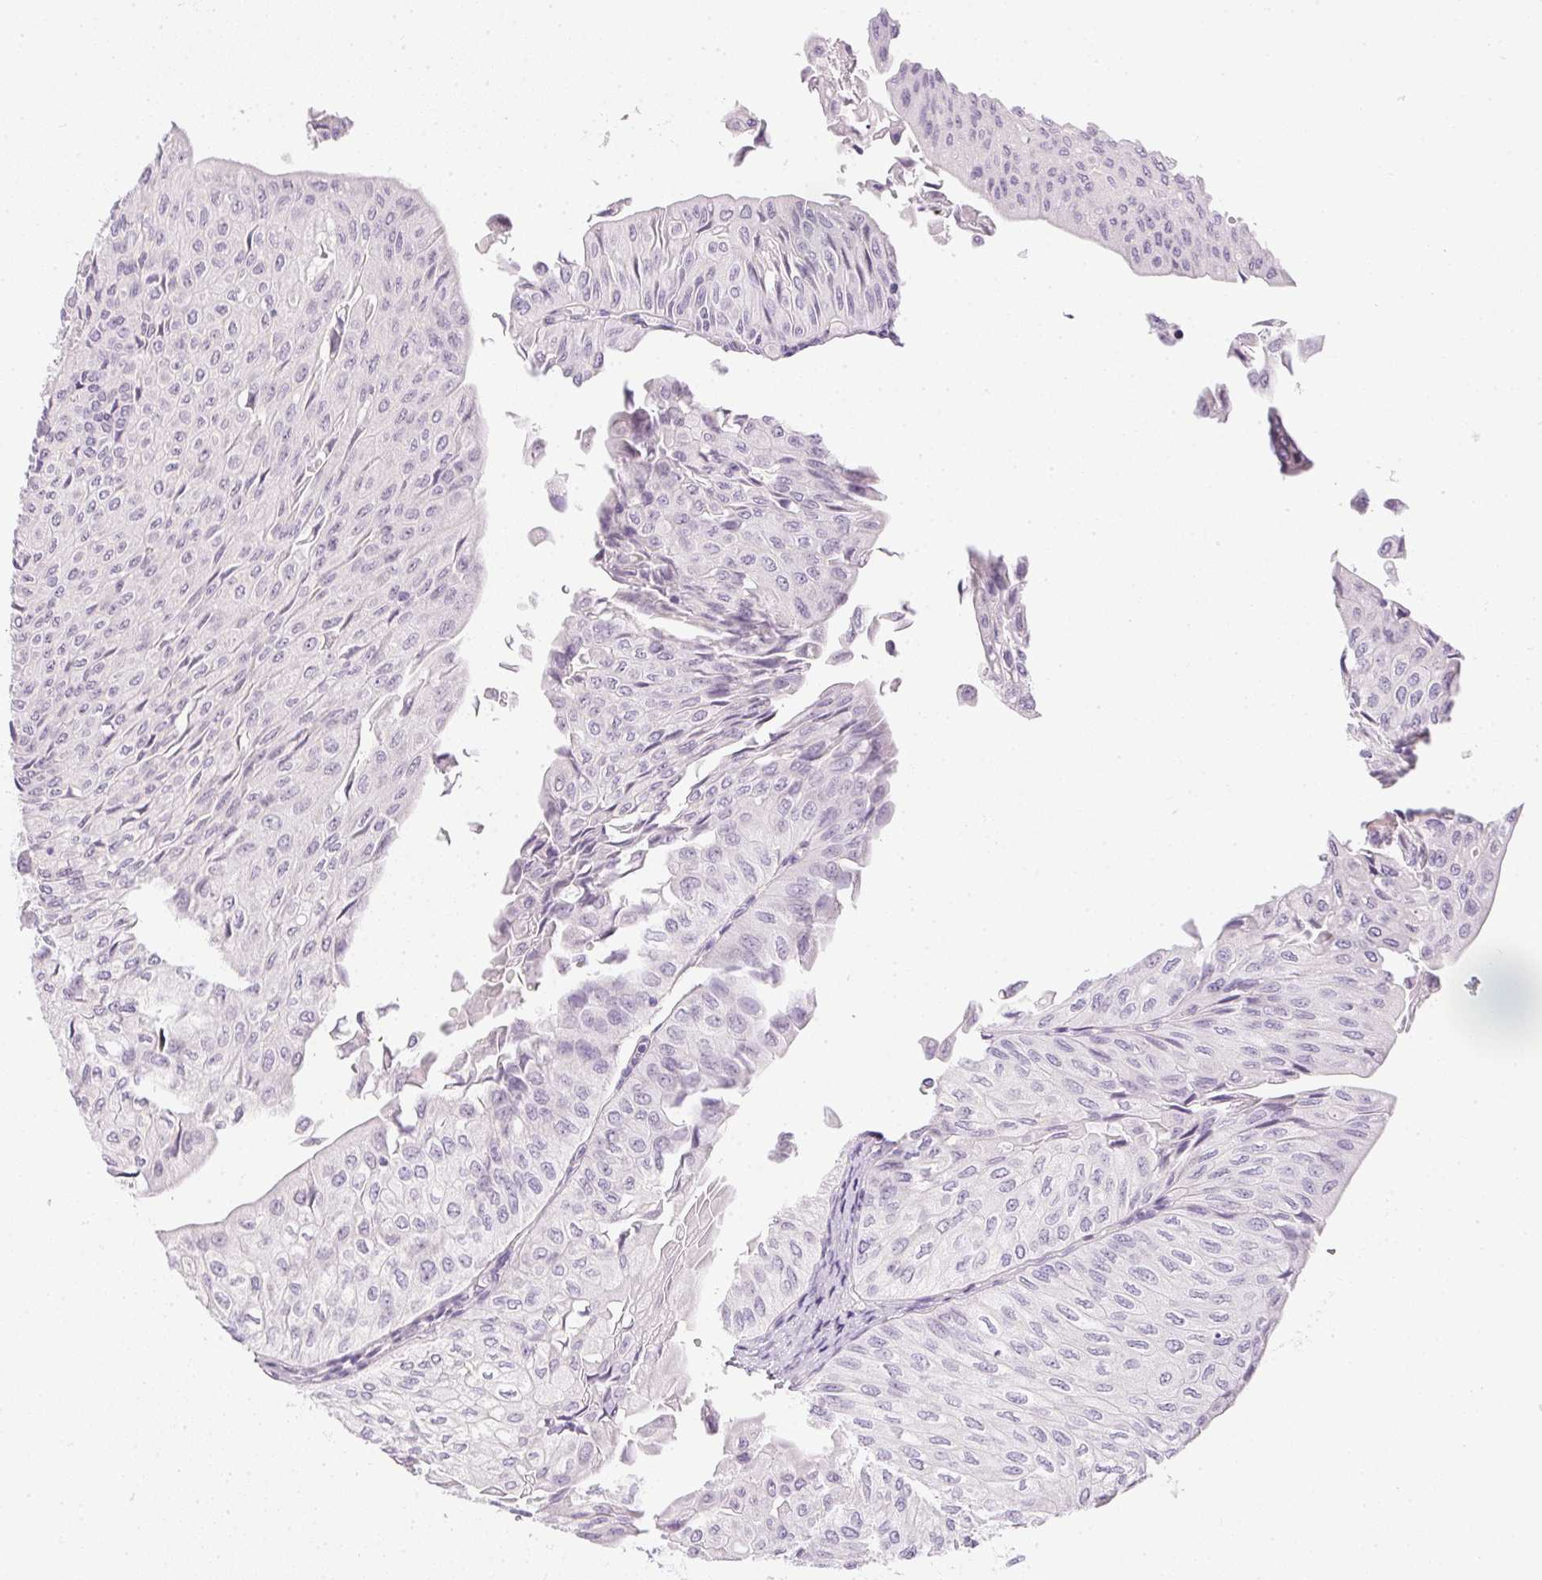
{"staining": {"intensity": "negative", "quantity": "none", "location": "none"}, "tissue": "urothelial cancer", "cell_type": "Tumor cells", "image_type": "cancer", "snomed": [{"axis": "morphology", "description": "Urothelial carcinoma, NOS"}, {"axis": "topography", "description": "Urinary bladder"}], "caption": "IHC micrograph of neoplastic tissue: human transitional cell carcinoma stained with DAB (3,3'-diaminobenzidine) reveals no significant protein staining in tumor cells.", "gene": "PPY", "patient": {"sex": "male", "age": 62}}